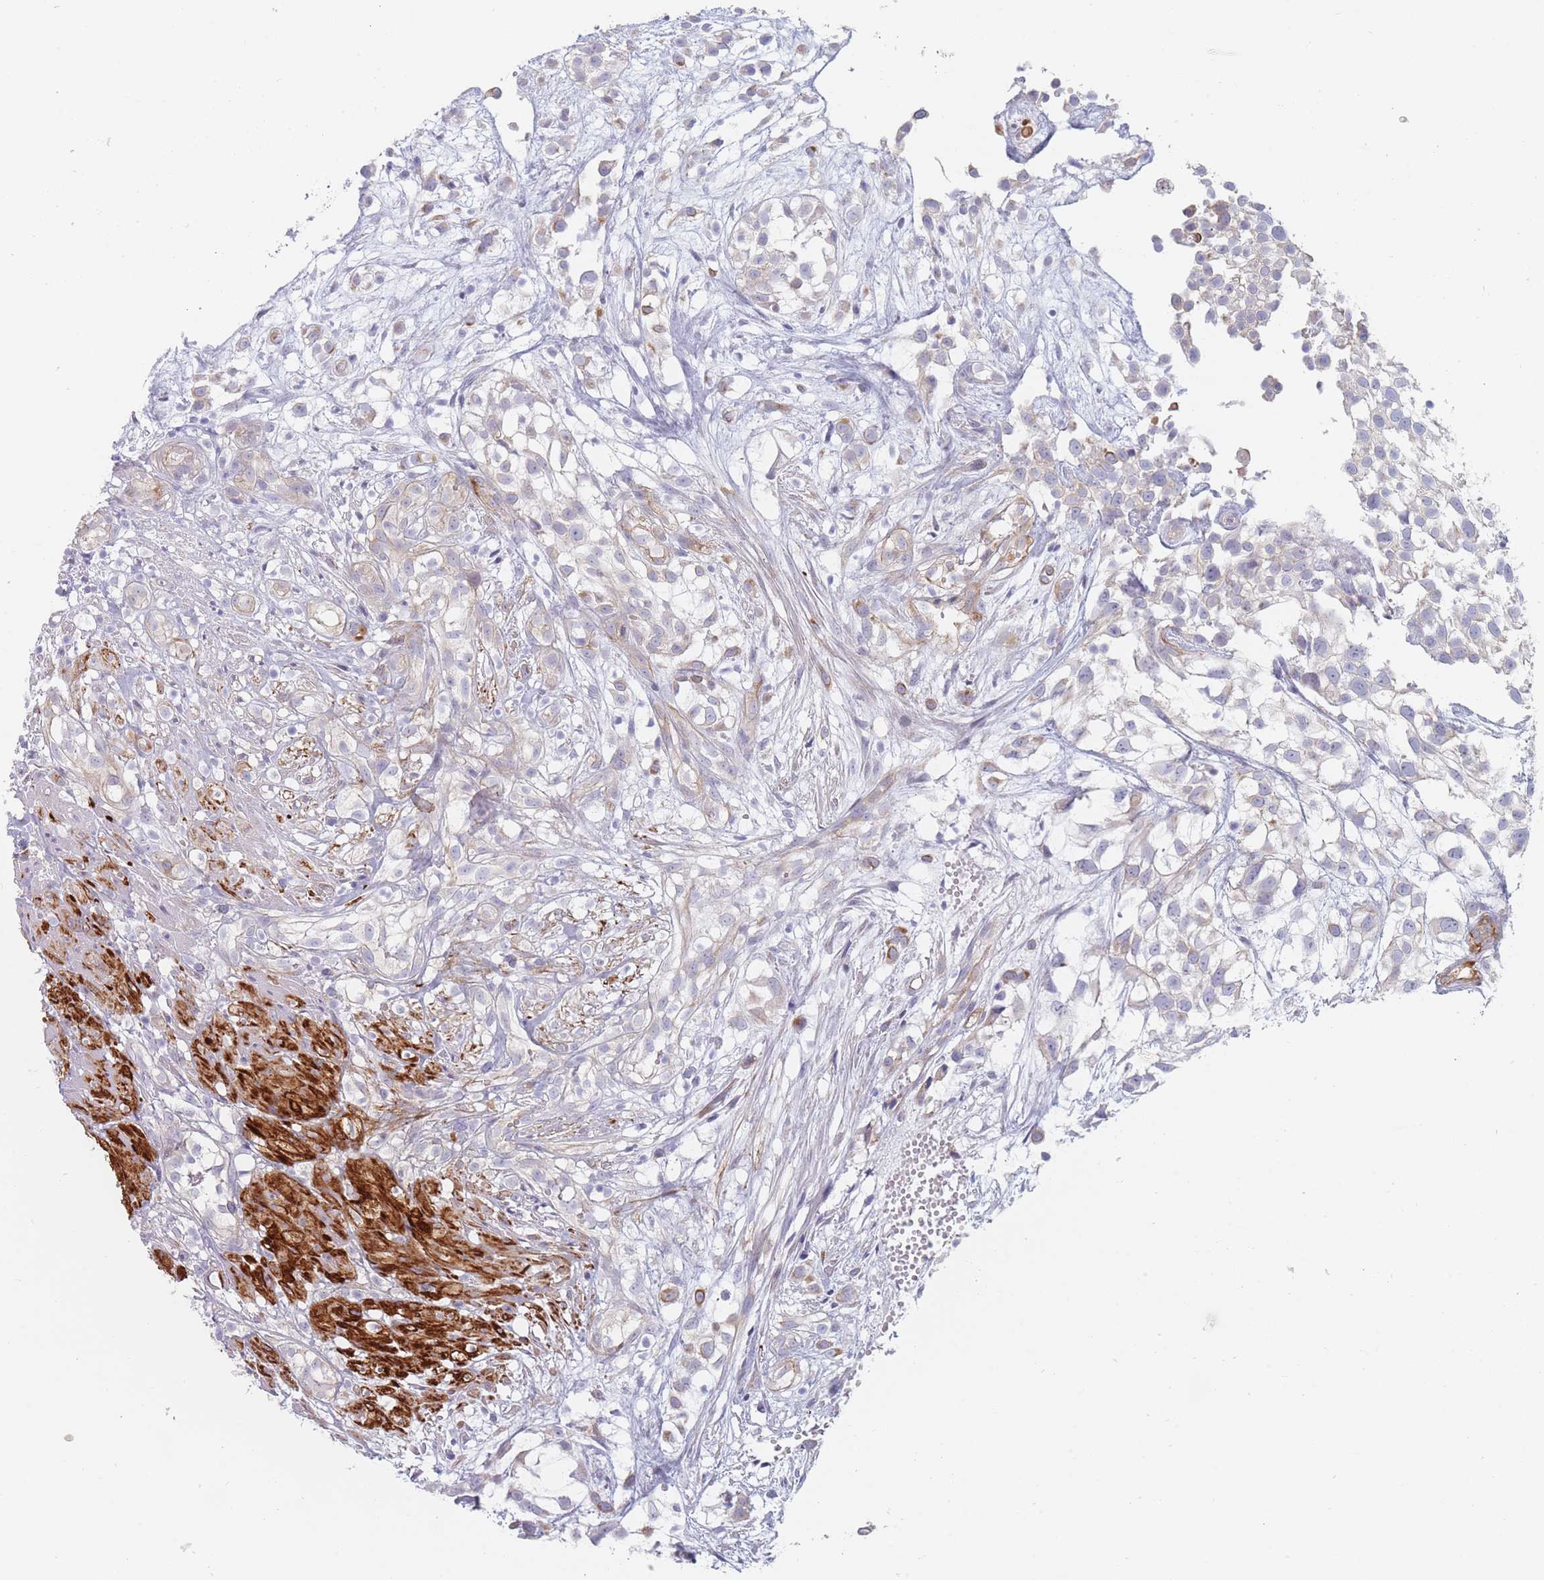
{"staining": {"intensity": "weak", "quantity": "<25%", "location": "cytoplasmic/membranous"}, "tissue": "urothelial cancer", "cell_type": "Tumor cells", "image_type": "cancer", "snomed": [{"axis": "morphology", "description": "Urothelial carcinoma, High grade"}, {"axis": "topography", "description": "Urinary bladder"}], "caption": "An image of human urothelial carcinoma (high-grade) is negative for staining in tumor cells. (DAB immunohistochemistry (IHC) visualized using brightfield microscopy, high magnification).", "gene": "ERBIN", "patient": {"sex": "male", "age": 56}}